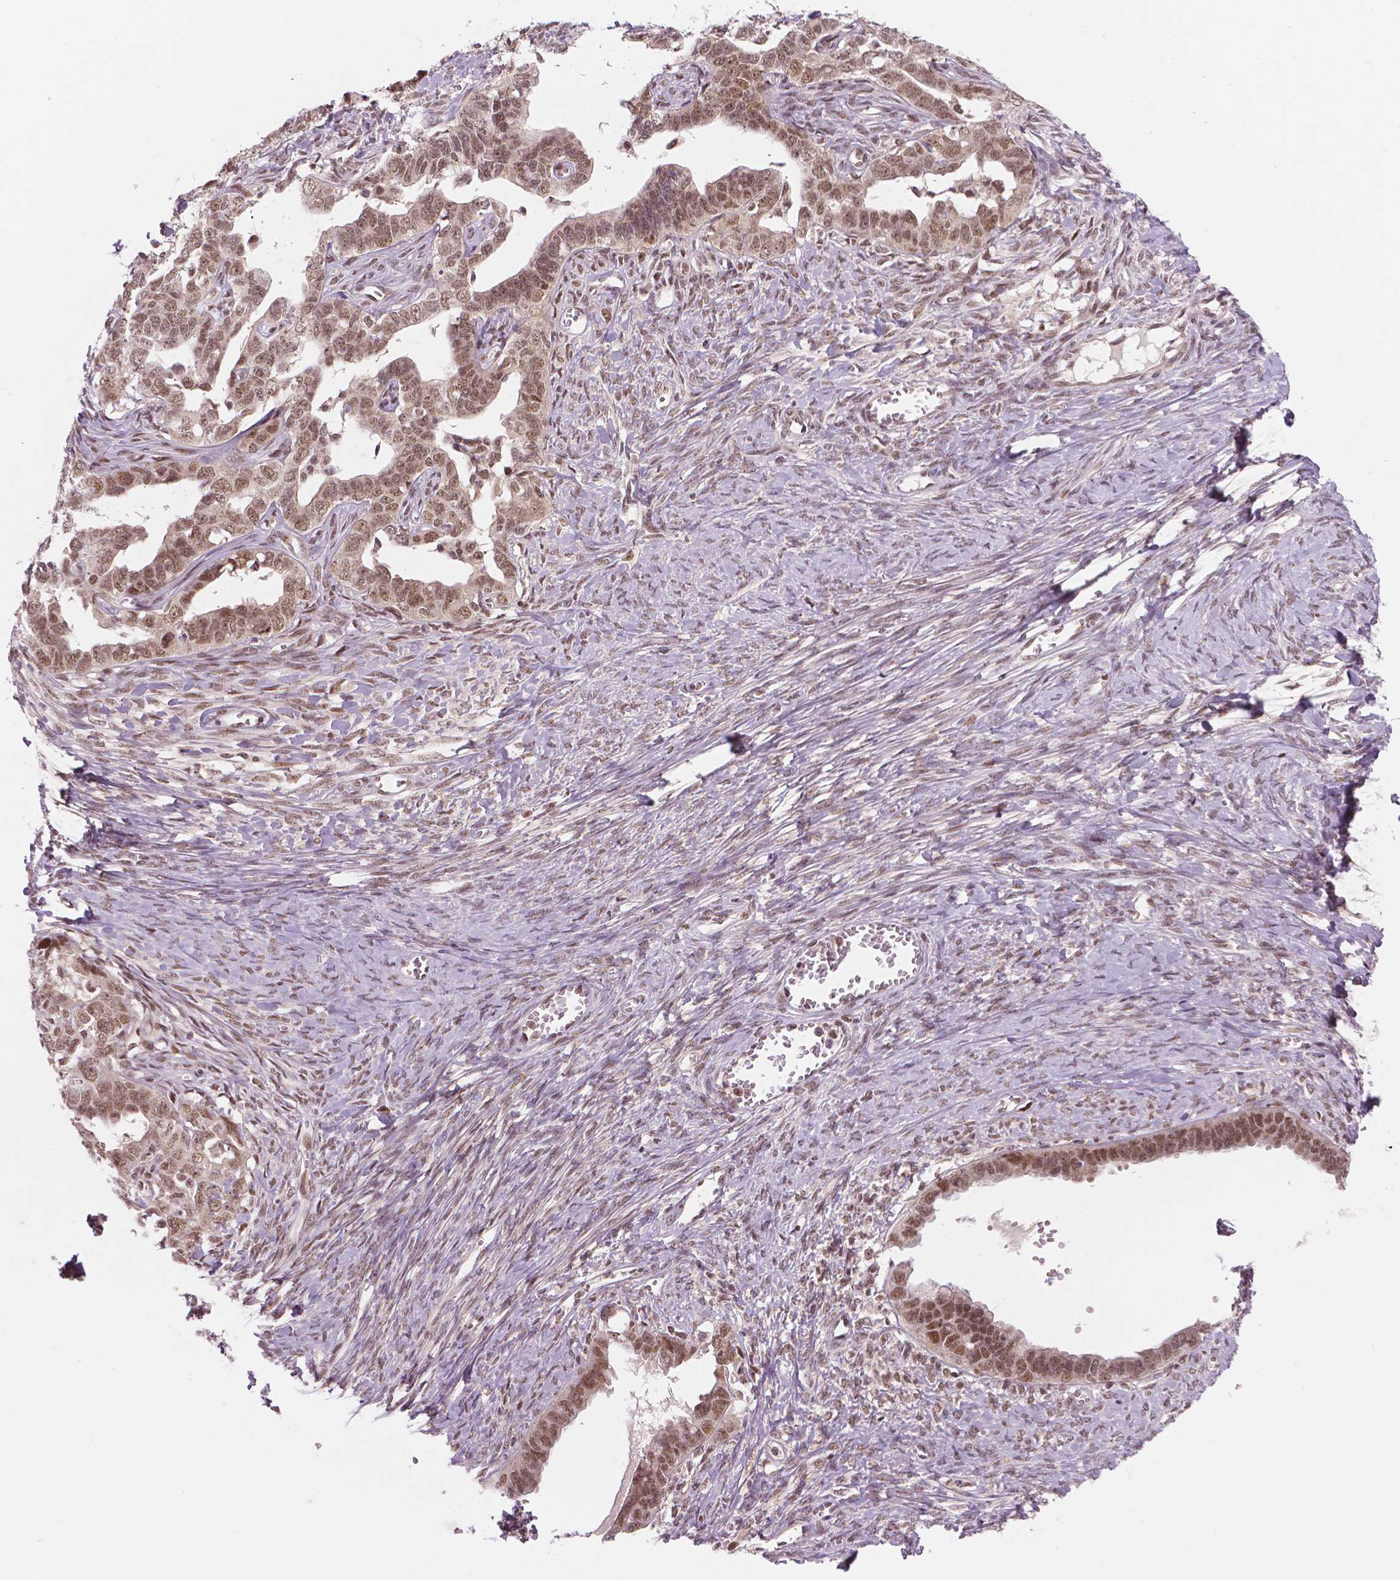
{"staining": {"intensity": "moderate", "quantity": ">75%", "location": "nuclear"}, "tissue": "ovarian cancer", "cell_type": "Tumor cells", "image_type": "cancer", "snomed": [{"axis": "morphology", "description": "Cystadenocarcinoma, serous, NOS"}, {"axis": "topography", "description": "Ovary"}], "caption": "IHC of ovarian cancer (serous cystadenocarcinoma) exhibits medium levels of moderate nuclear staining in about >75% of tumor cells.", "gene": "NSD2", "patient": {"sex": "female", "age": 69}}